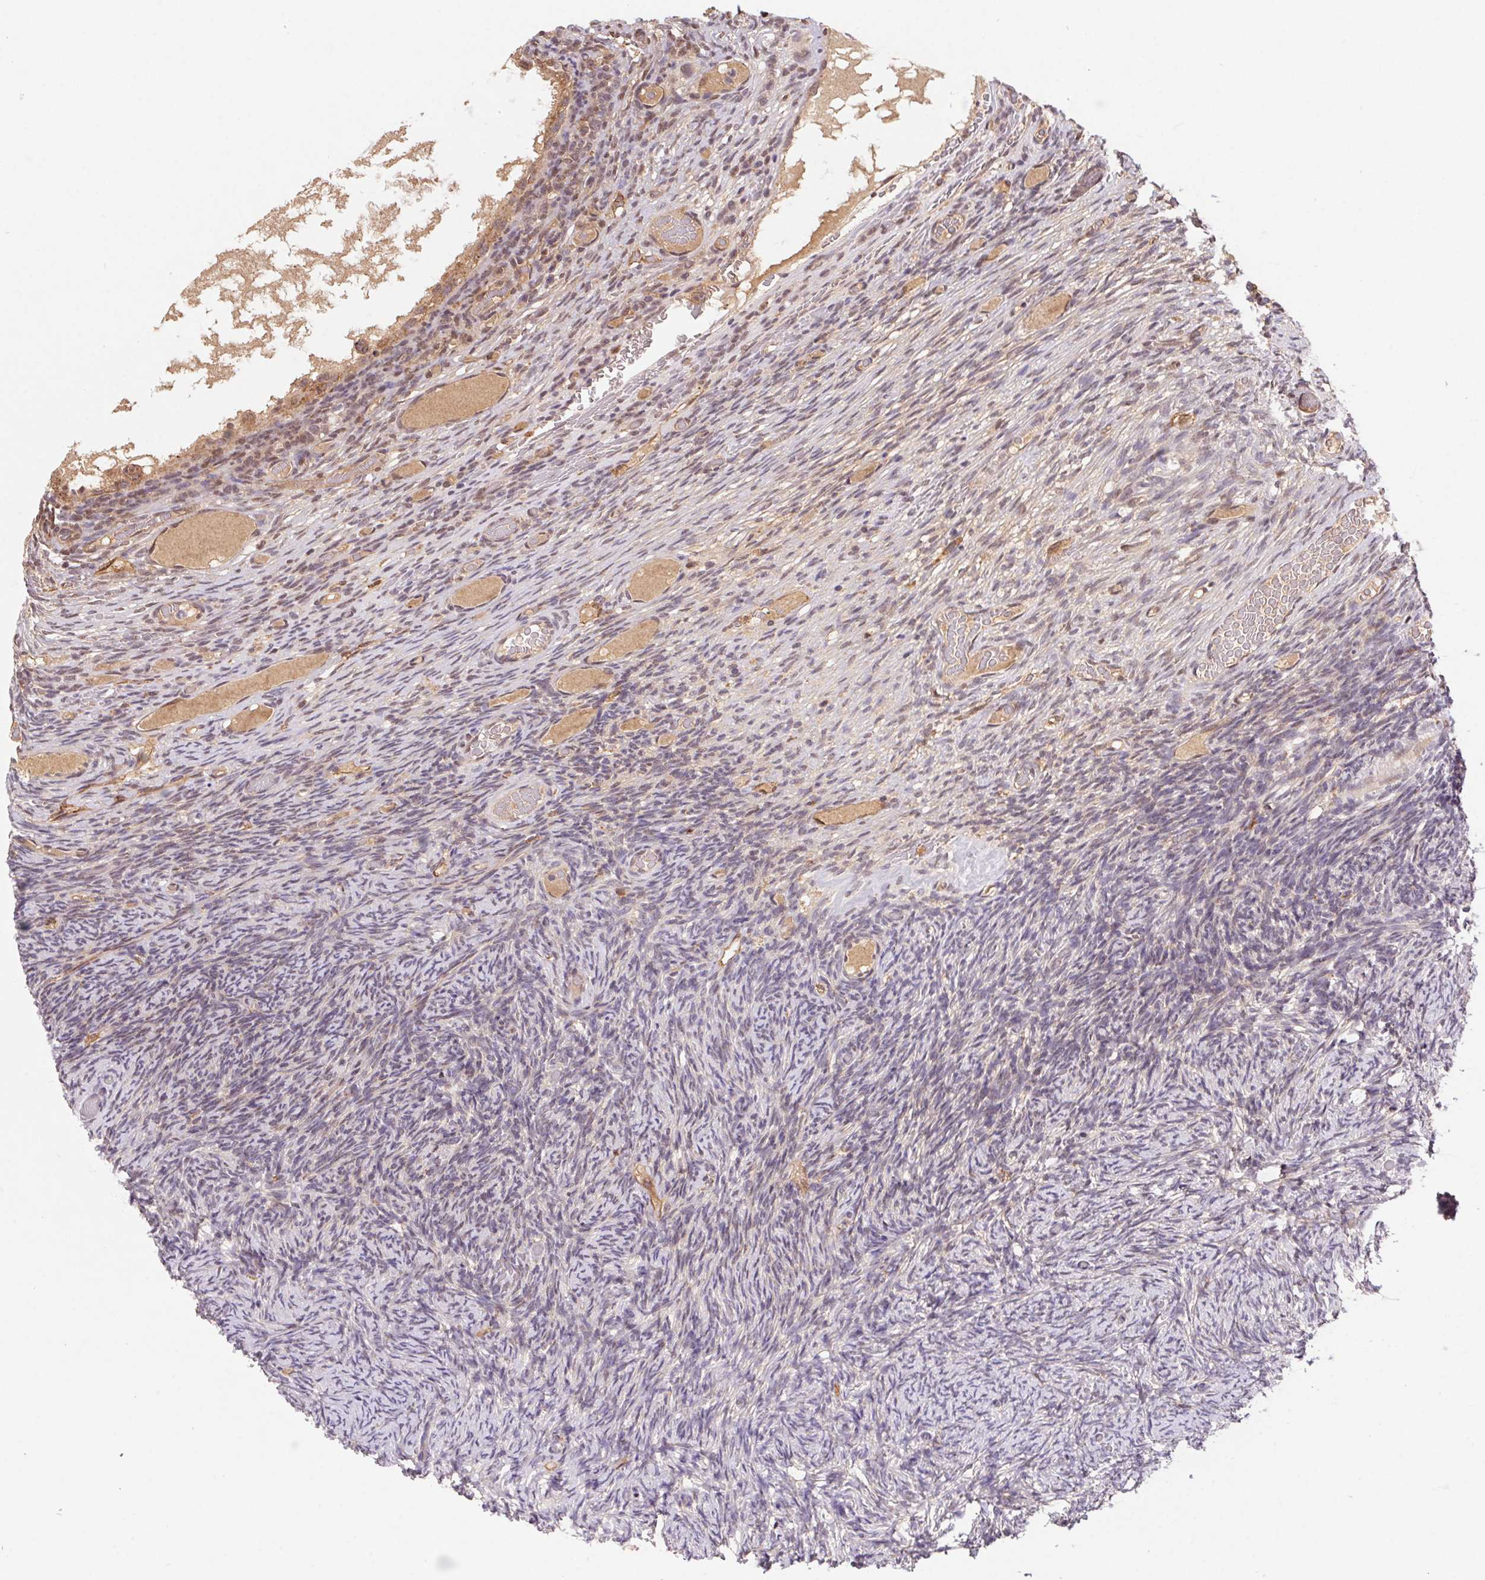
{"staining": {"intensity": "negative", "quantity": "none", "location": "none"}, "tissue": "ovary", "cell_type": "Ovarian stroma cells", "image_type": "normal", "snomed": [{"axis": "morphology", "description": "Normal tissue, NOS"}, {"axis": "topography", "description": "Ovary"}], "caption": "Immunohistochemistry (IHC) histopathology image of benign ovary: human ovary stained with DAB demonstrates no significant protein expression in ovarian stroma cells. (Immunohistochemistry, brightfield microscopy, high magnification).", "gene": "SLC52A2", "patient": {"sex": "female", "age": 34}}